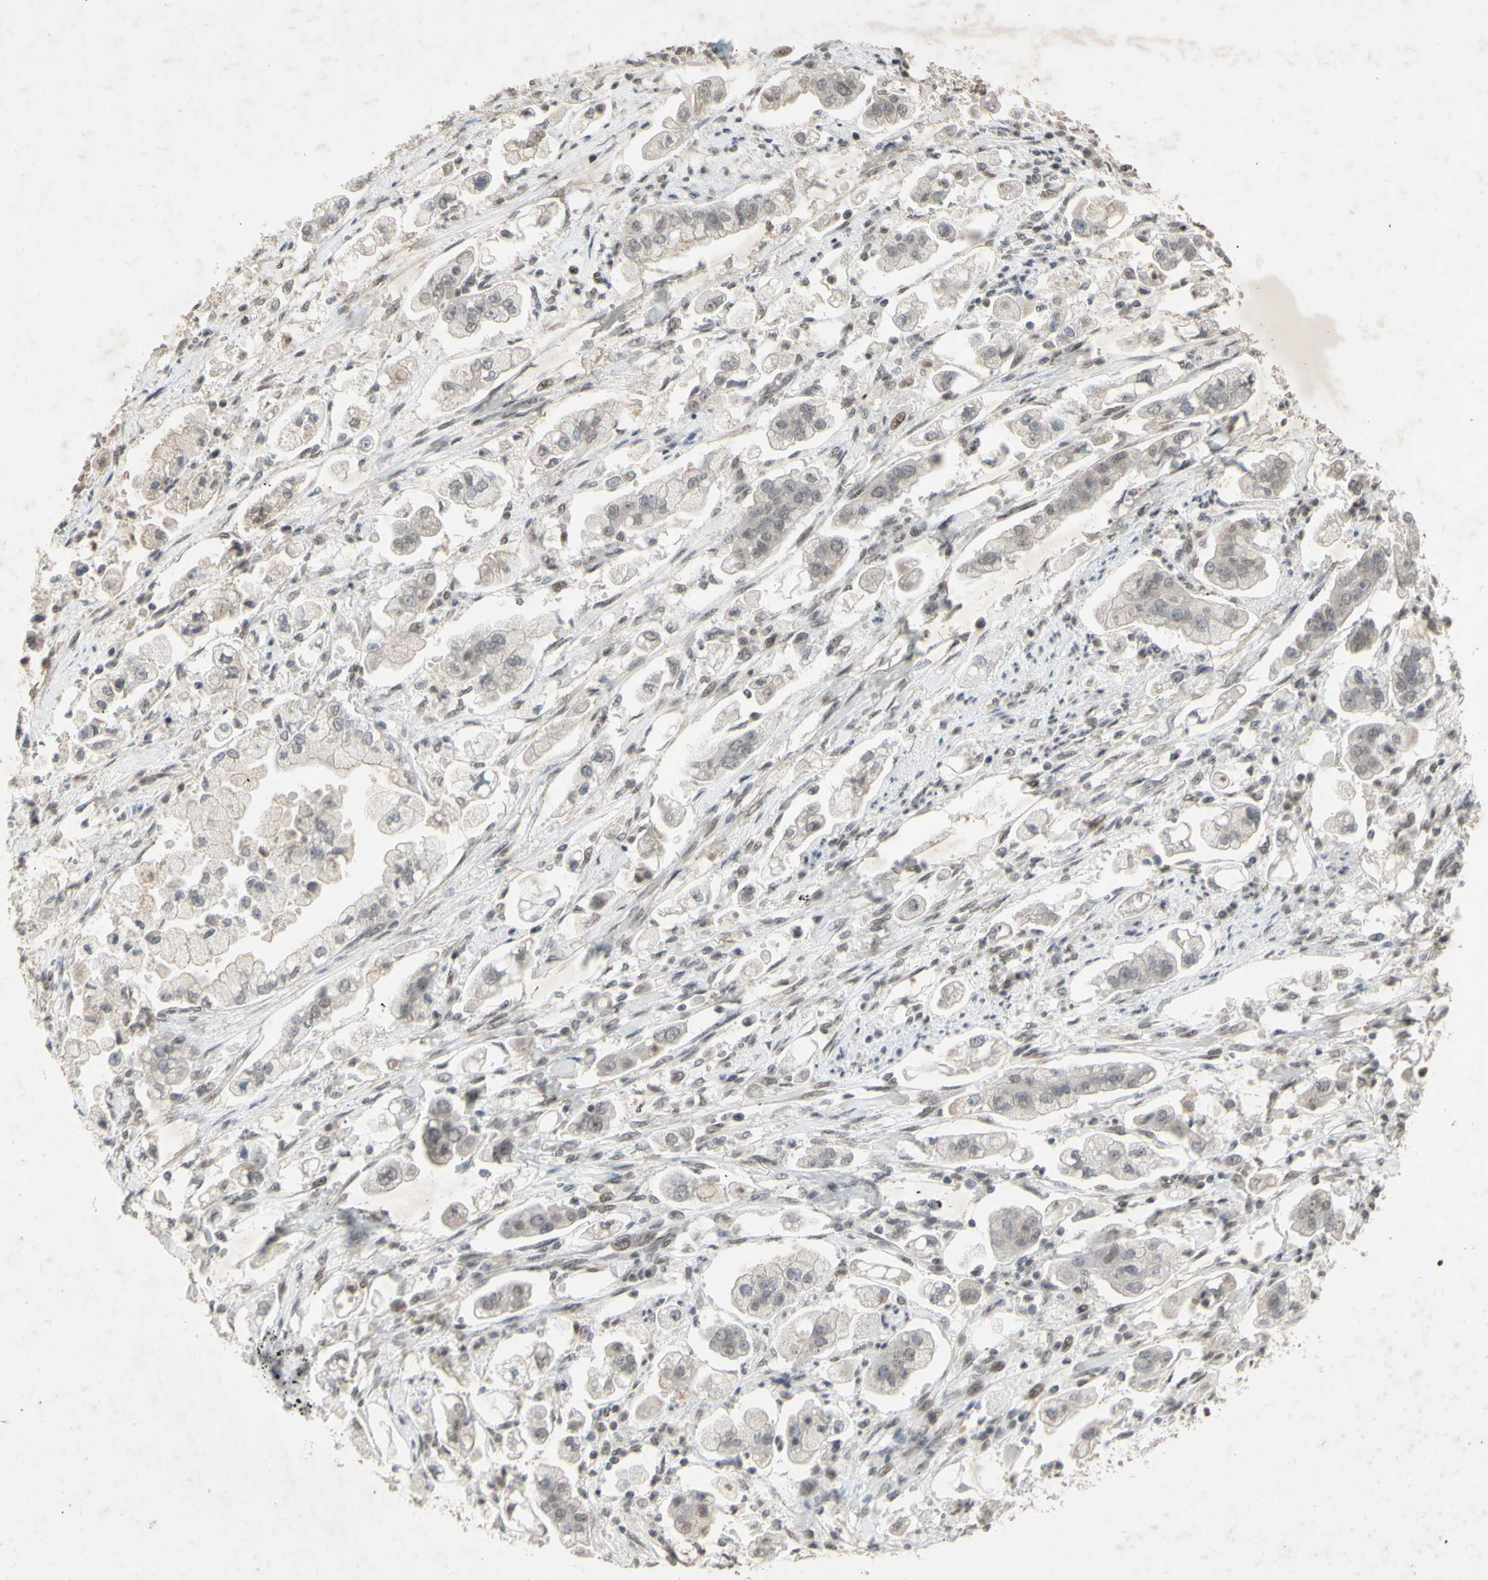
{"staining": {"intensity": "weak", "quantity": "25%-75%", "location": "cytoplasmic/membranous,nuclear"}, "tissue": "stomach cancer", "cell_type": "Tumor cells", "image_type": "cancer", "snomed": [{"axis": "morphology", "description": "Adenocarcinoma, NOS"}, {"axis": "topography", "description": "Stomach"}], "caption": "High-magnification brightfield microscopy of adenocarcinoma (stomach) stained with DAB (3,3'-diaminobenzidine) (brown) and counterstained with hematoxylin (blue). tumor cells exhibit weak cytoplasmic/membranous and nuclear expression is seen in approximately25%-75% of cells.", "gene": "CENPB", "patient": {"sex": "male", "age": 62}}